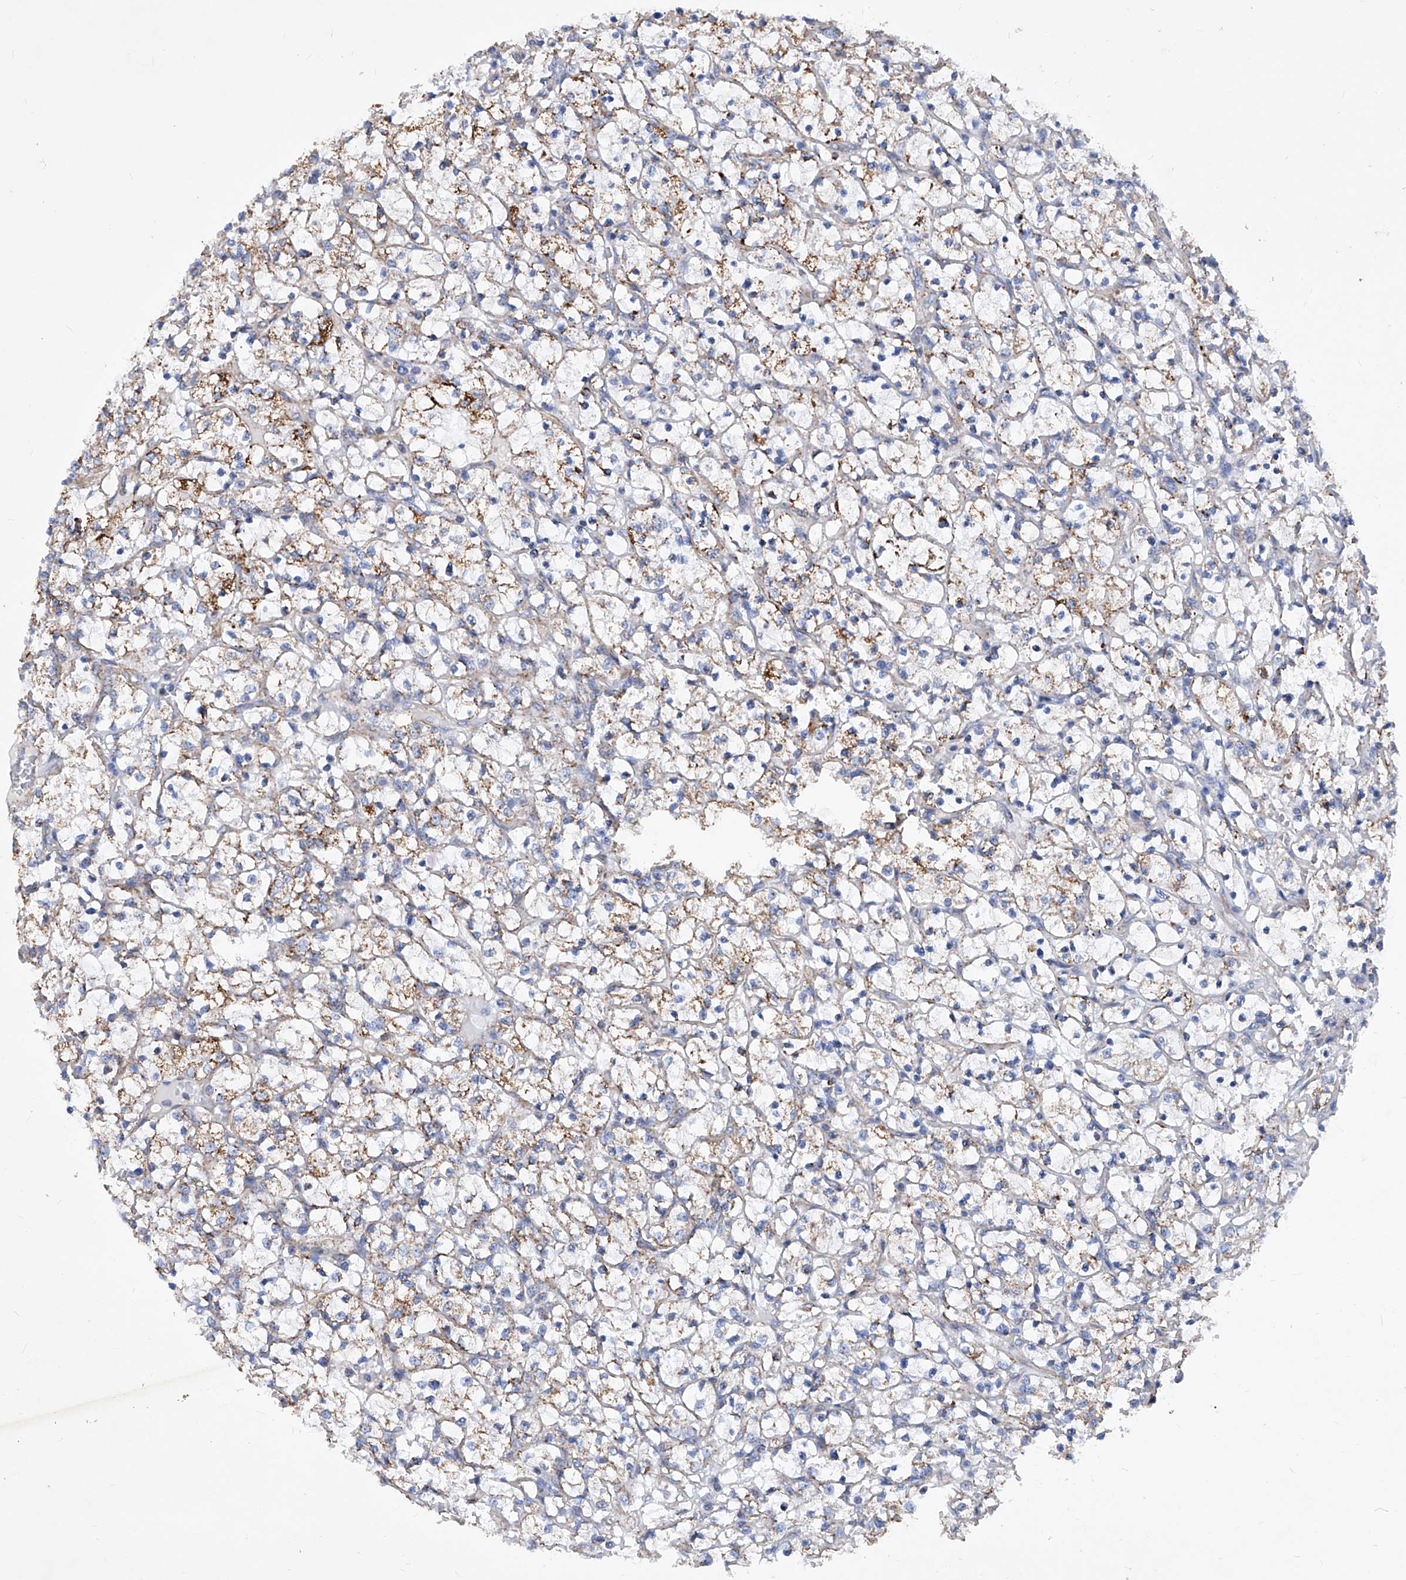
{"staining": {"intensity": "moderate", "quantity": "25%-75%", "location": "cytoplasmic/membranous"}, "tissue": "renal cancer", "cell_type": "Tumor cells", "image_type": "cancer", "snomed": [{"axis": "morphology", "description": "Adenocarcinoma, NOS"}, {"axis": "topography", "description": "Kidney"}], "caption": "Immunohistochemical staining of adenocarcinoma (renal) displays moderate cytoplasmic/membranous protein staining in about 25%-75% of tumor cells.", "gene": "HRNR", "patient": {"sex": "female", "age": 69}}